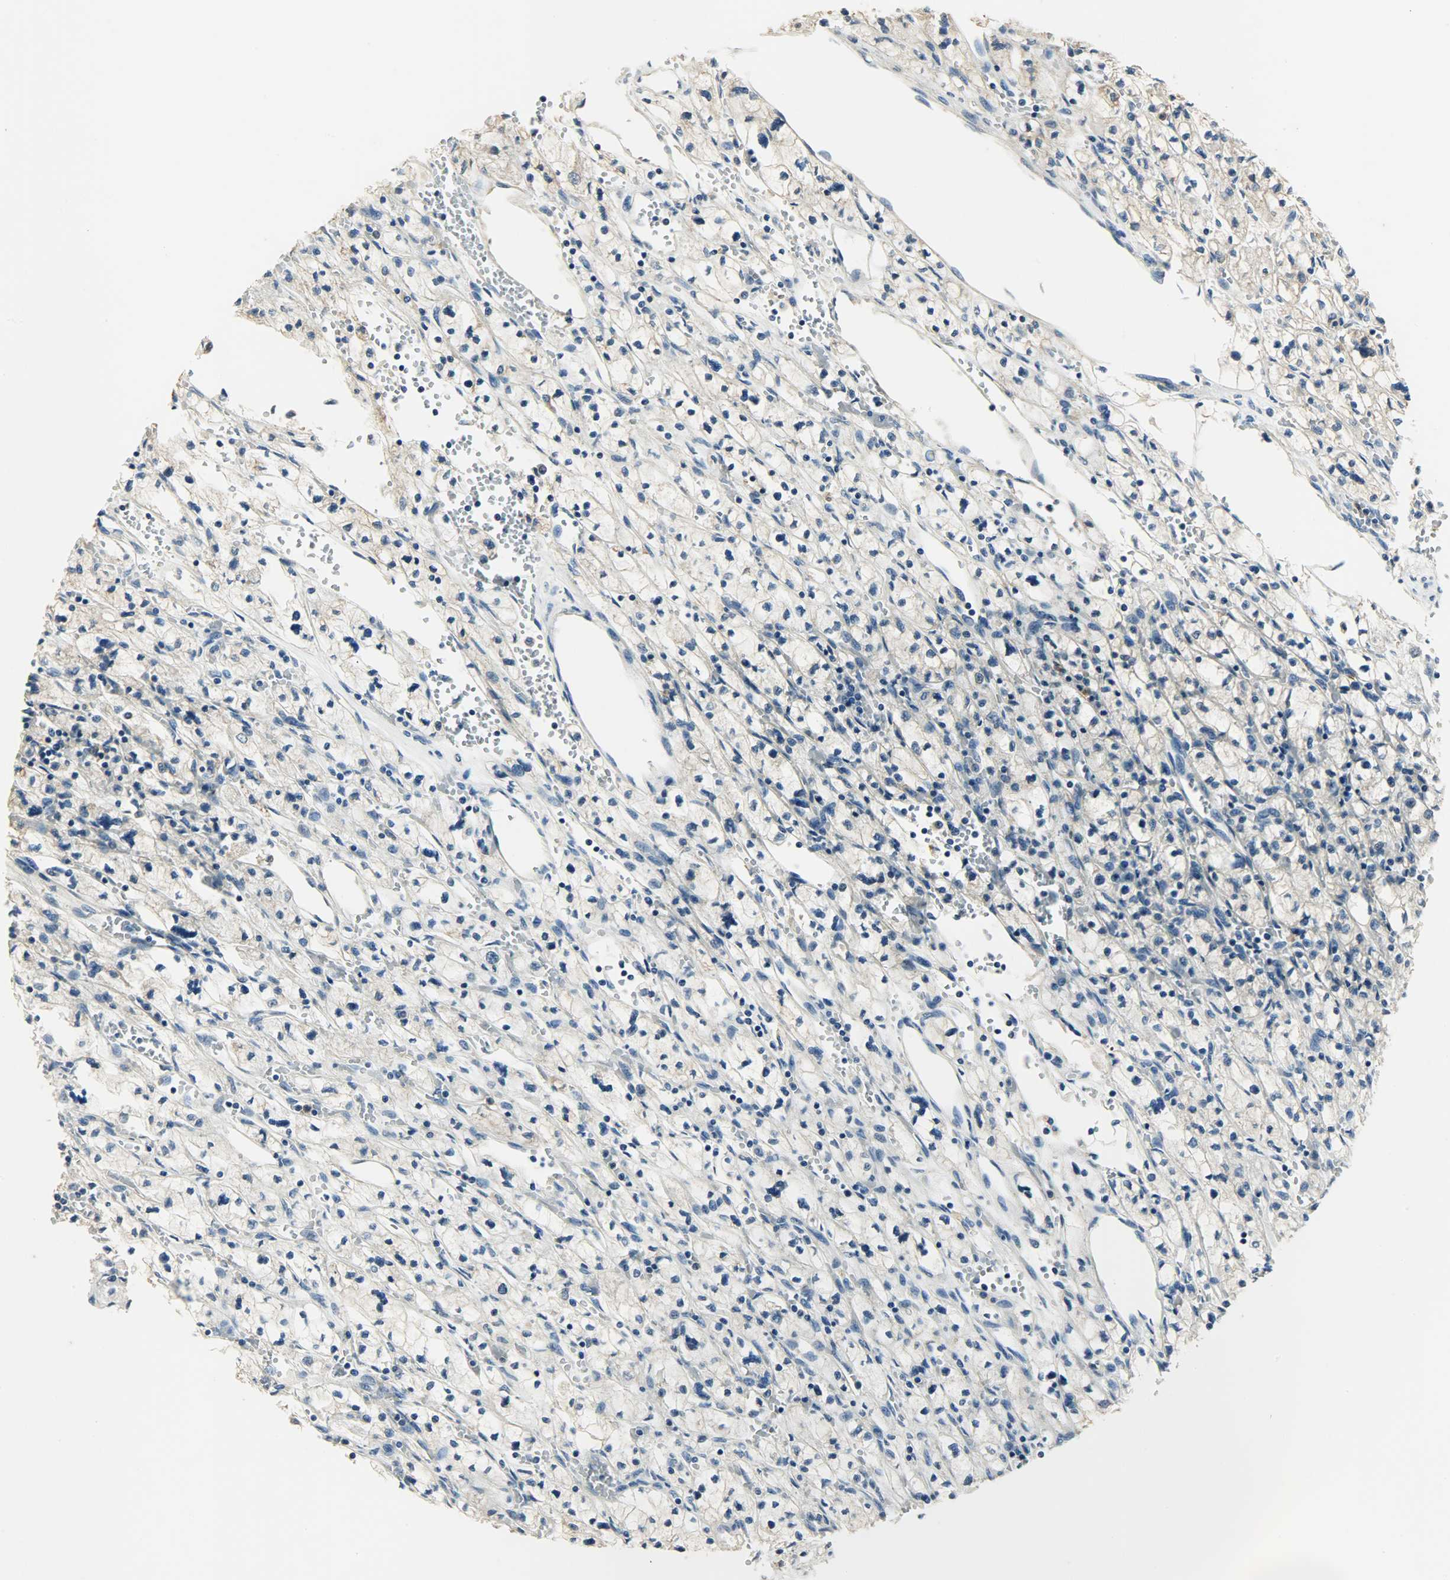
{"staining": {"intensity": "negative", "quantity": "none", "location": "none"}, "tissue": "renal cancer", "cell_type": "Tumor cells", "image_type": "cancer", "snomed": [{"axis": "morphology", "description": "Adenocarcinoma, NOS"}, {"axis": "topography", "description": "Kidney"}], "caption": "This histopathology image is of adenocarcinoma (renal) stained with IHC to label a protein in brown with the nuclei are counter-stained blue. There is no staining in tumor cells.", "gene": "SMARCA5", "patient": {"sex": "female", "age": 83}}